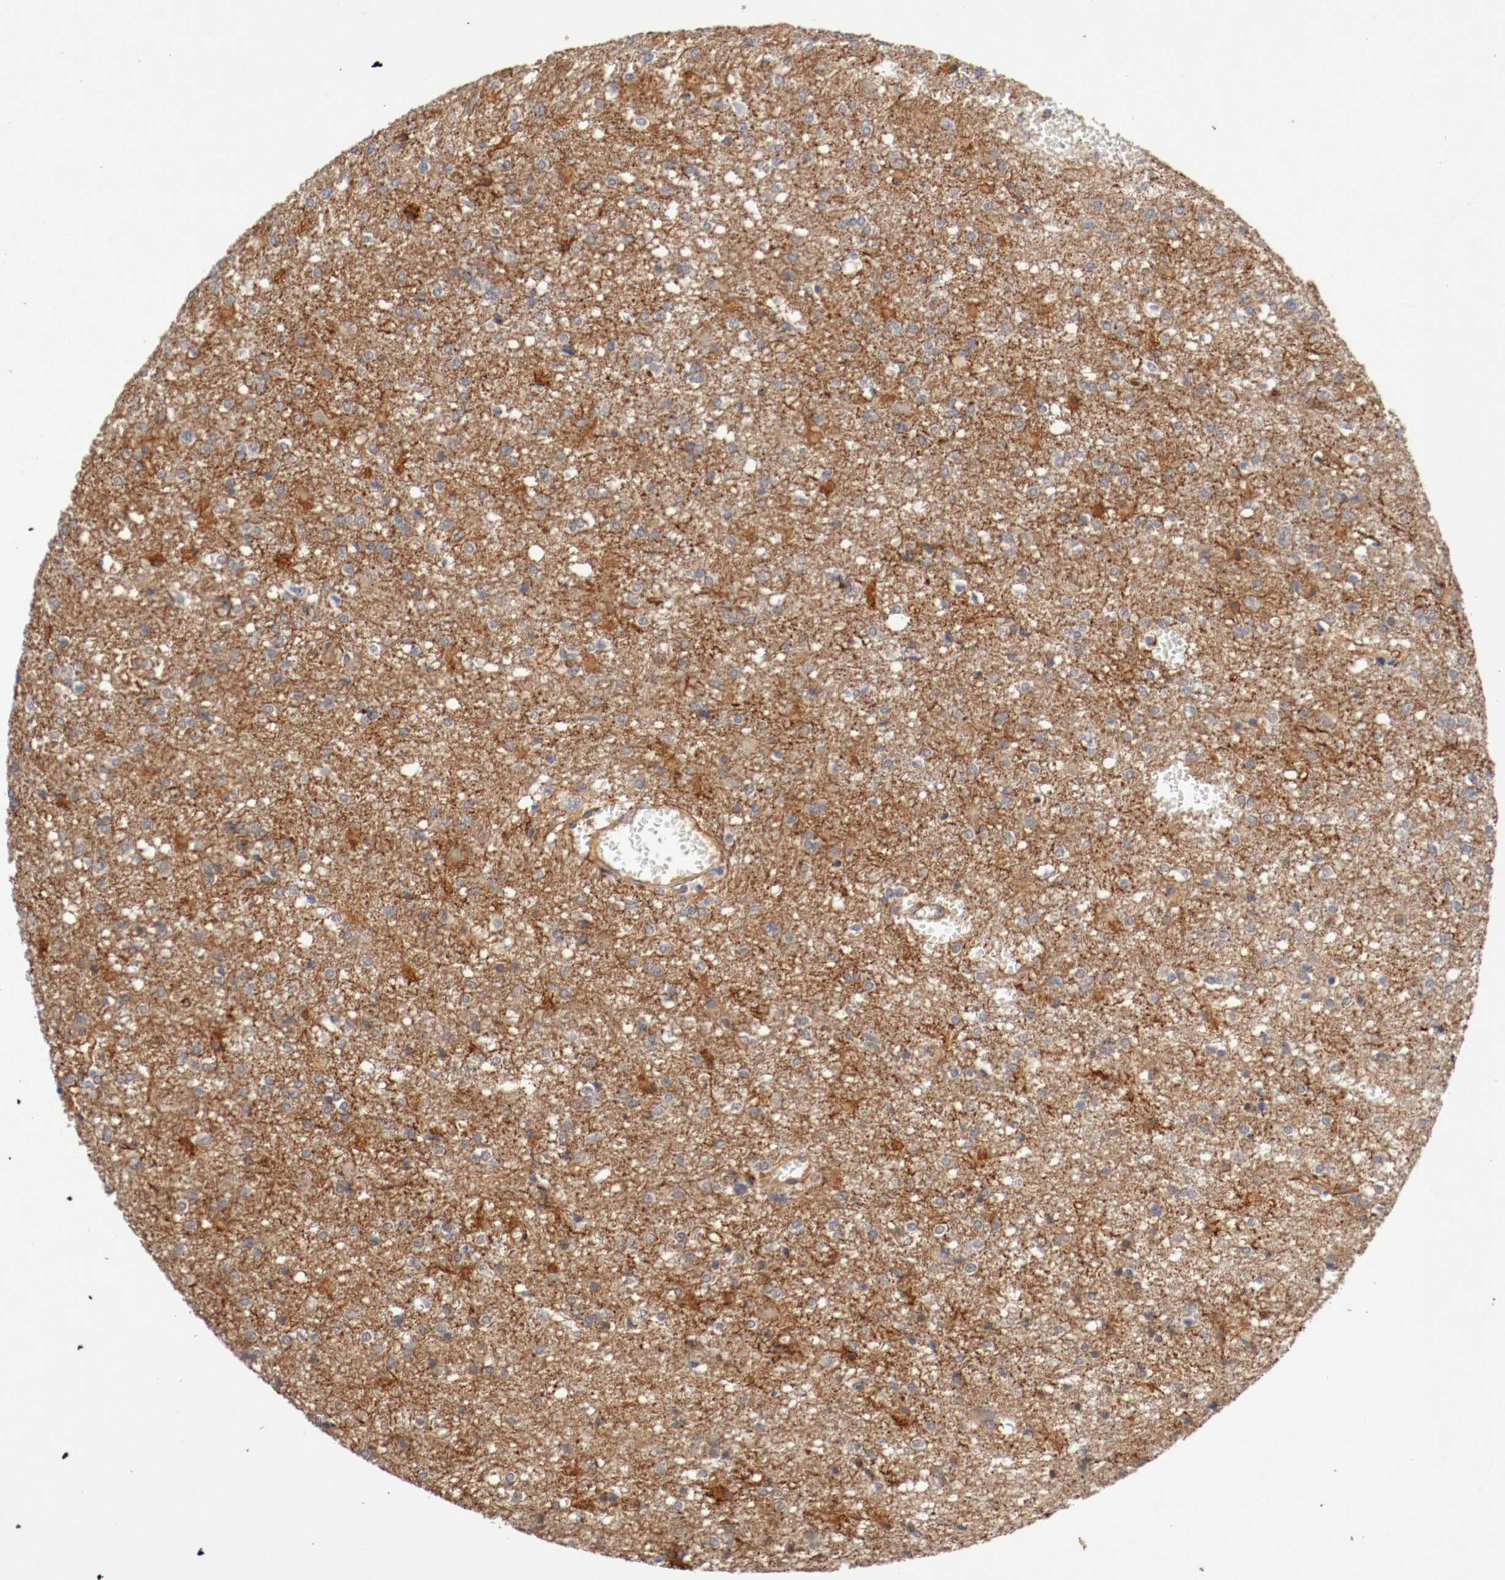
{"staining": {"intensity": "negative", "quantity": "none", "location": "none"}, "tissue": "glioma", "cell_type": "Tumor cells", "image_type": "cancer", "snomed": [{"axis": "morphology", "description": "Glioma, malignant, High grade"}, {"axis": "topography", "description": "Cerebral cortex"}], "caption": "IHC of high-grade glioma (malignant) exhibits no staining in tumor cells. Nuclei are stained in blue.", "gene": "TYK2", "patient": {"sex": "male", "age": 76}}